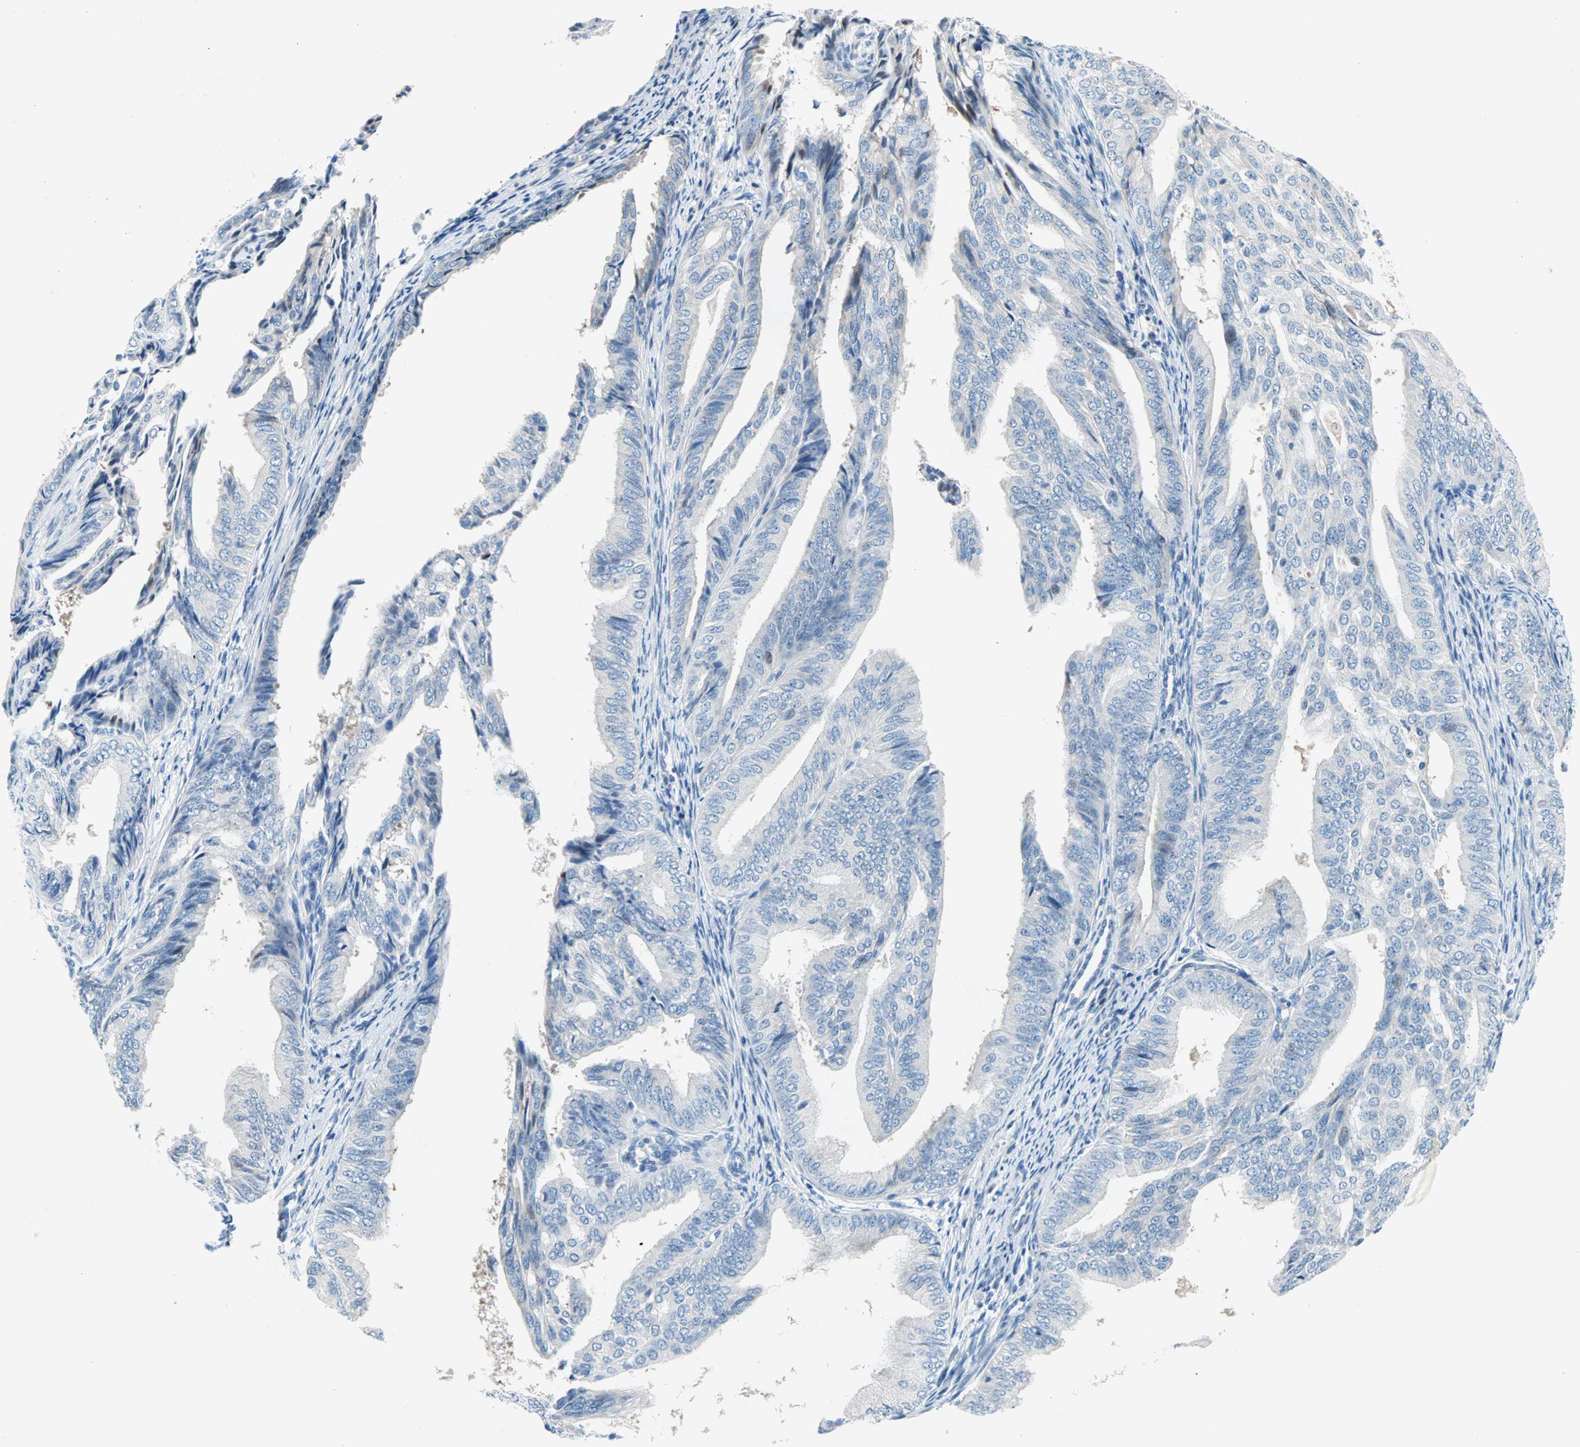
{"staining": {"intensity": "negative", "quantity": "none", "location": "none"}, "tissue": "endometrial cancer", "cell_type": "Tumor cells", "image_type": "cancer", "snomed": [{"axis": "morphology", "description": "Adenocarcinoma, NOS"}, {"axis": "topography", "description": "Endometrium"}], "caption": "There is no significant positivity in tumor cells of adenocarcinoma (endometrial).", "gene": "TMEM163", "patient": {"sex": "female", "age": 58}}